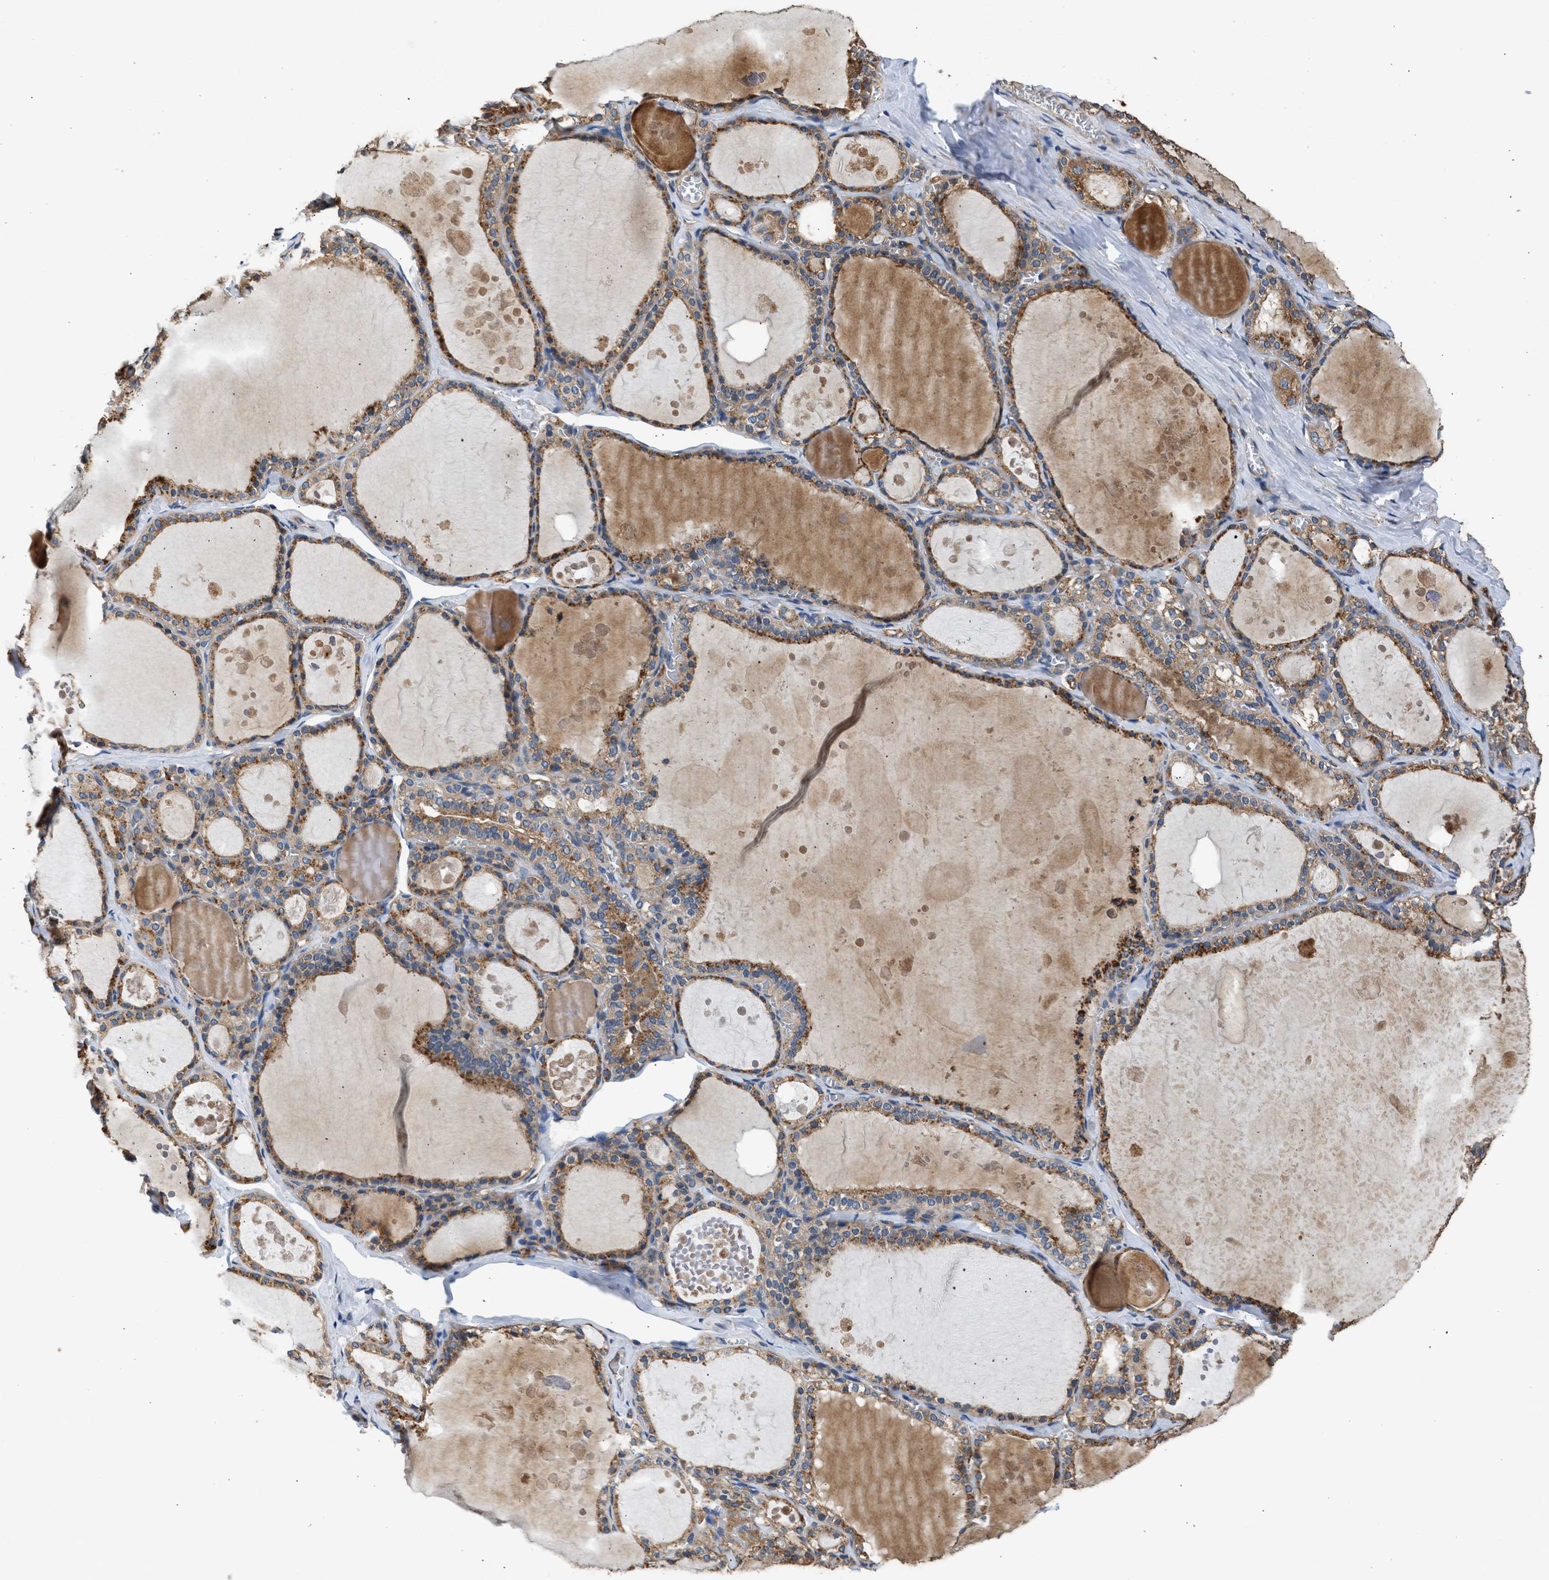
{"staining": {"intensity": "moderate", "quantity": ">75%", "location": "cytoplasmic/membranous"}, "tissue": "thyroid gland", "cell_type": "Glandular cells", "image_type": "normal", "snomed": [{"axis": "morphology", "description": "Normal tissue, NOS"}, {"axis": "topography", "description": "Thyroid gland"}], "caption": "High-power microscopy captured an immunohistochemistry photomicrograph of unremarkable thyroid gland, revealing moderate cytoplasmic/membranous positivity in about >75% of glandular cells. (brown staining indicates protein expression, while blue staining denotes nuclei).", "gene": "SLC36A4", "patient": {"sex": "male", "age": 56}}